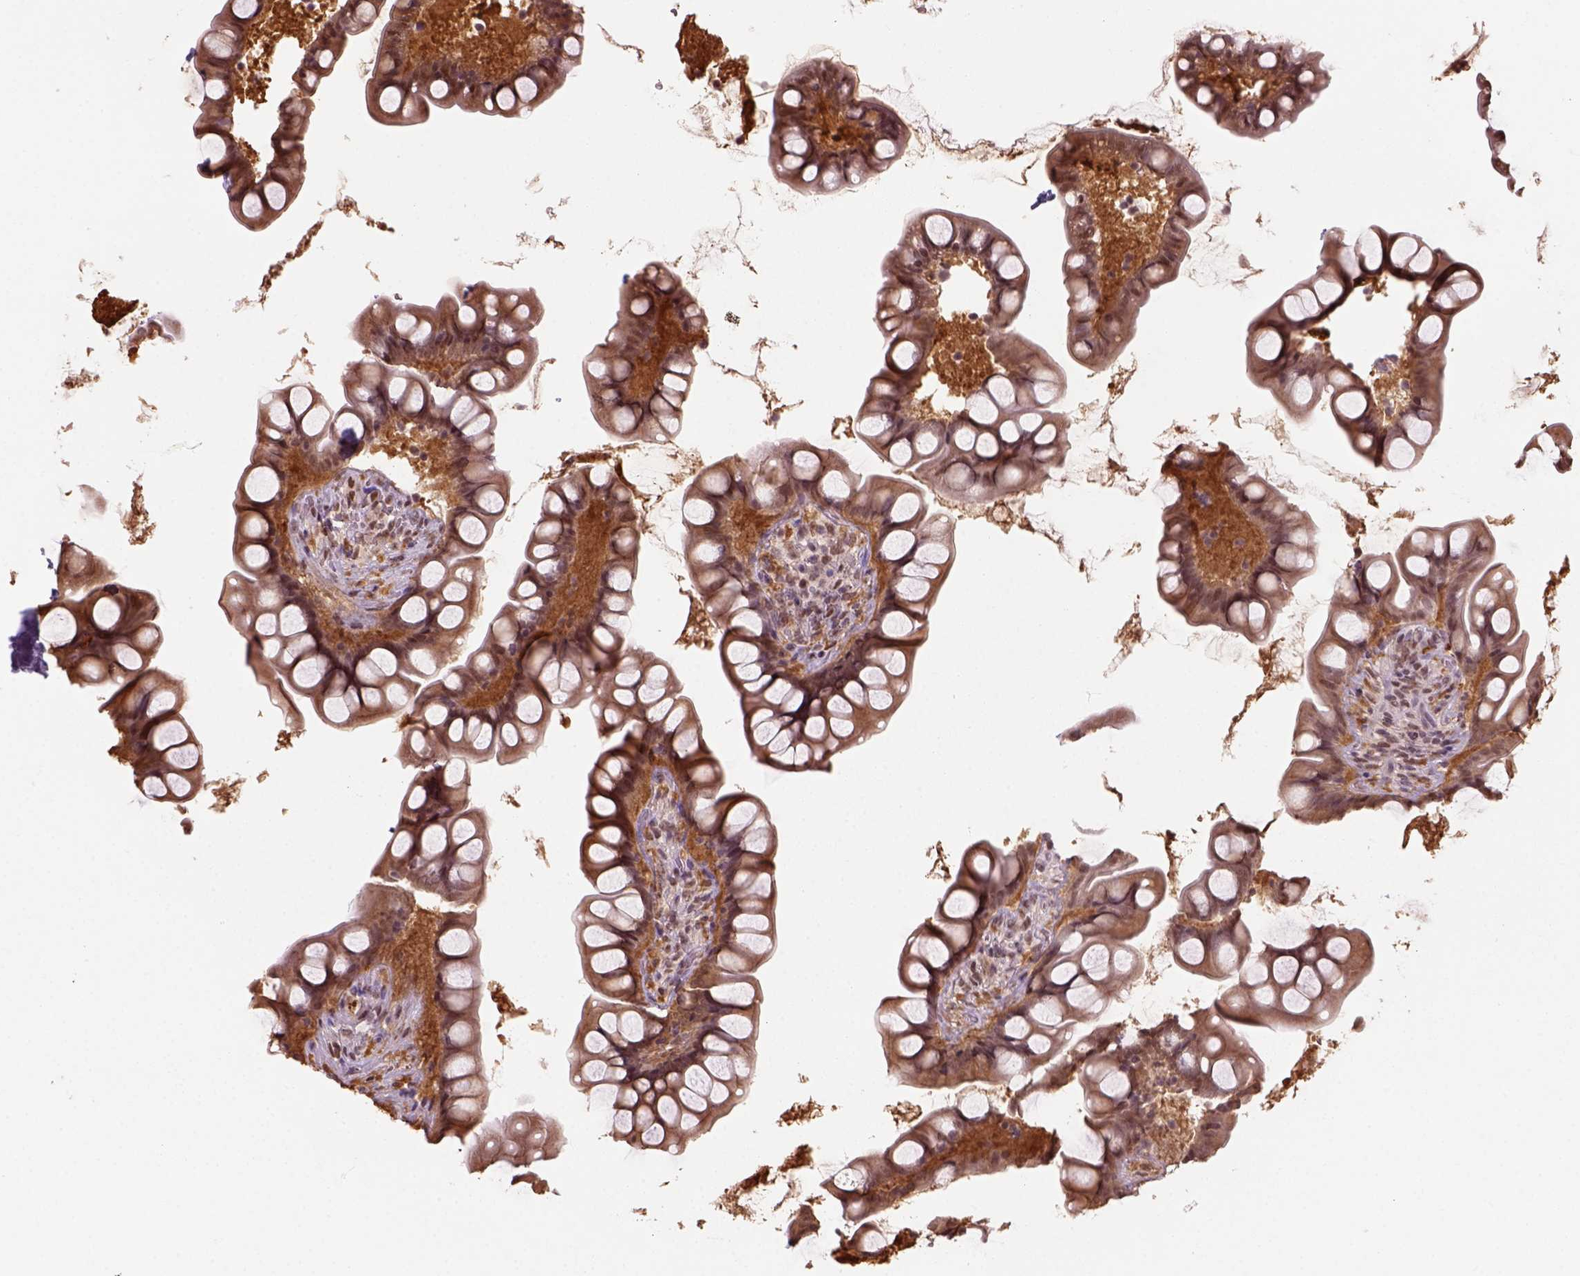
{"staining": {"intensity": "strong", "quantity": ">75%", "location": "cytoplasmic/membranous,nuclear"}, "tissue": "small intestine", "cell_type": "Glandular cells", "image_type": "normal", "snomed": [{"axis": "morphology", "description": "Normal tissue, NOS"}, {"axis": "topography", "description": "Small intestine"}], "caption": "Immunohistochemistry (IHC) (DAB) staining of benign small intestine reveals strong cytoplasmic/membranous,nuclear protein expression in approximately >75% of glandular cells.", "gene": "GOT1", "patient": {"sex": "male", "age": 70}}